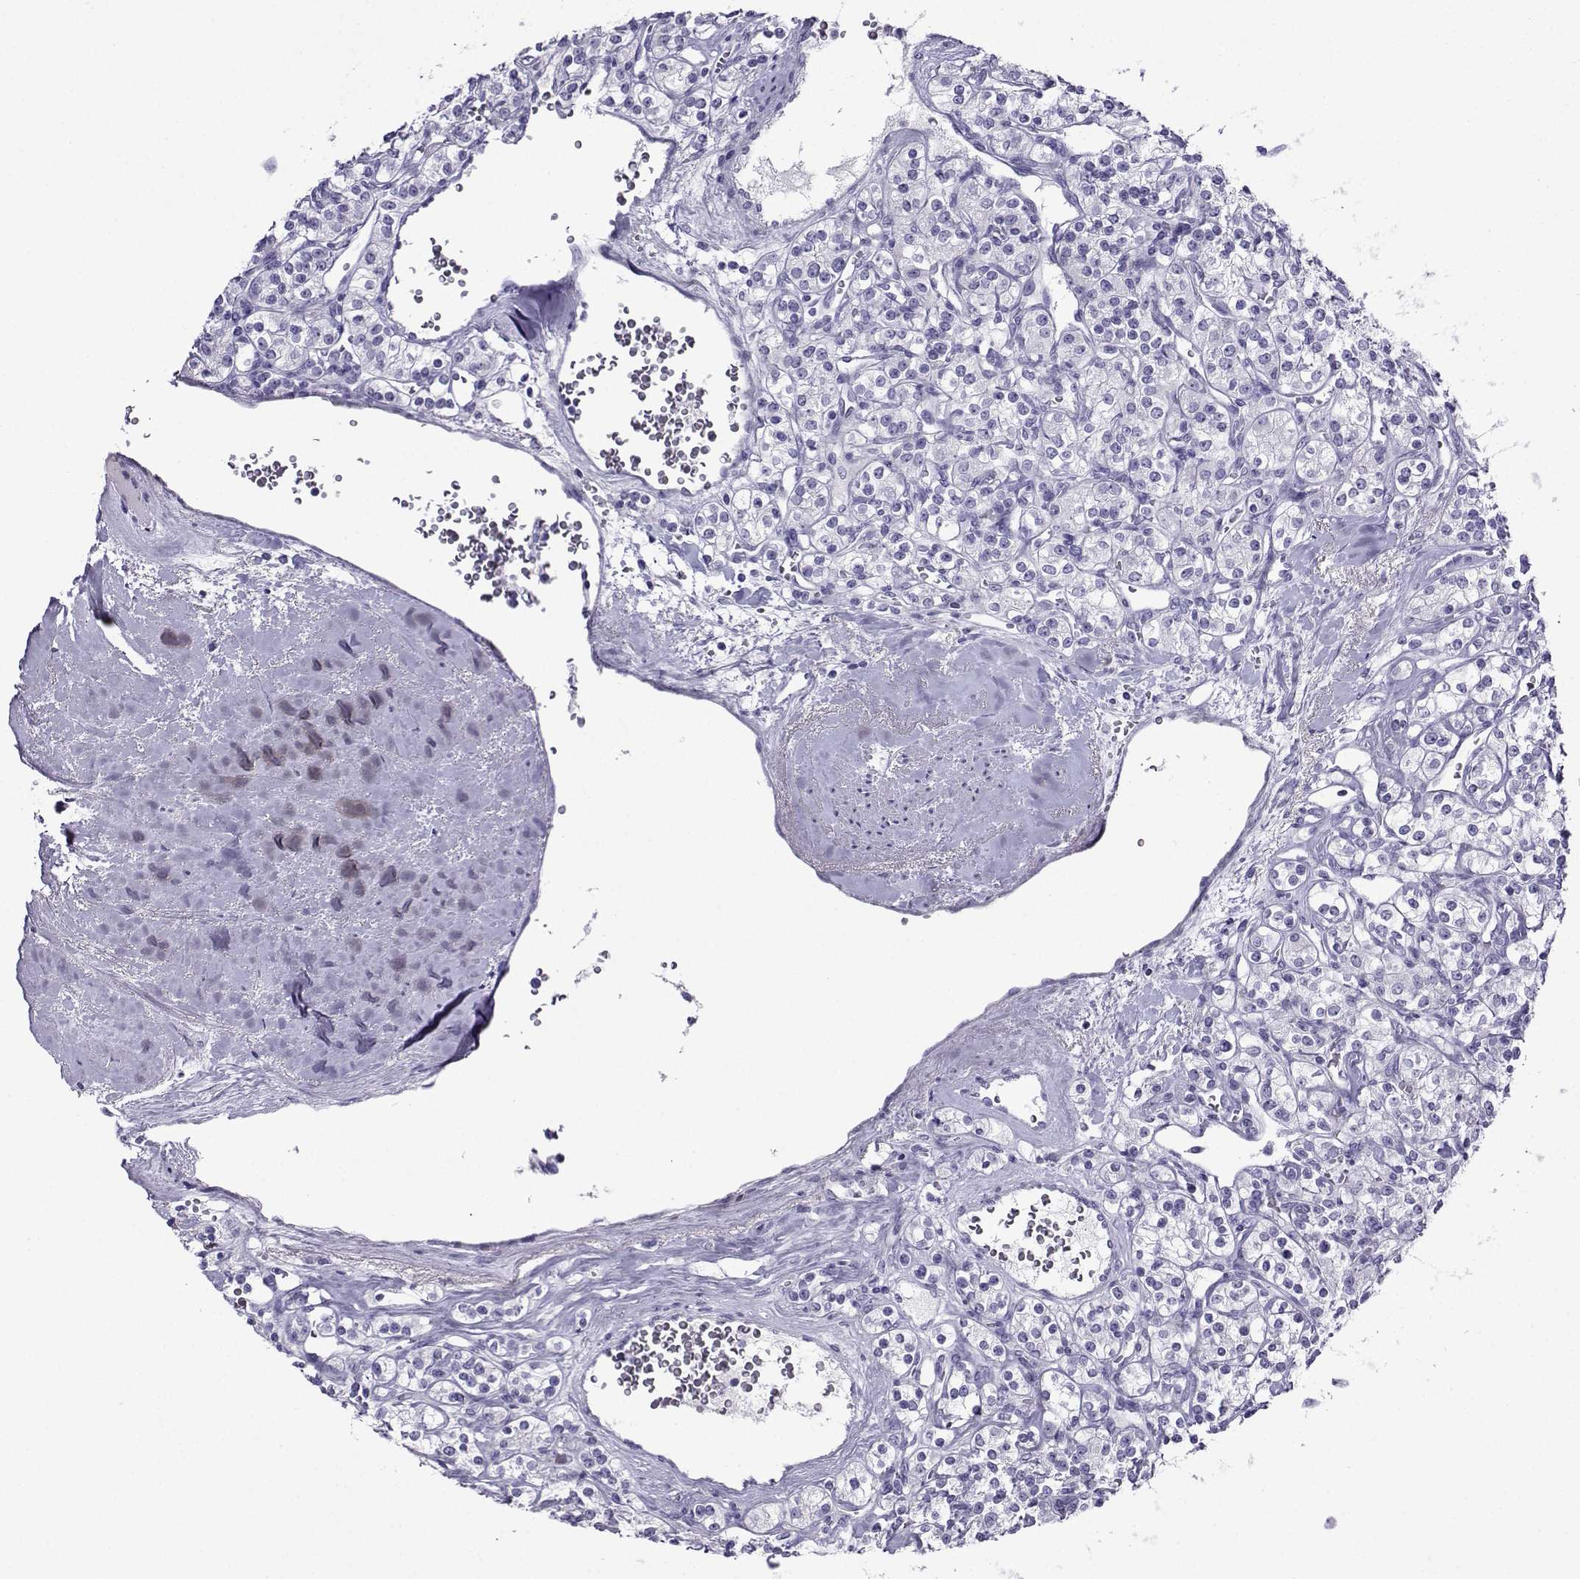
{"staining": {"intensity": "negative", "quantity": "none", "location": "none"}, "tissue": "renal cancer", "cell_type": "Tumor cells", "image_type": "cancer", "snomed": [{"axis": "morphology", "description": "Adenocarcinoma, NOS"}, {"axis": "topography", "description": "Kidney"}], "caption": "DAB immunohistochemical staining of renal adenocarcinoma reveals no significant expression in tumor cells. Nuclei are stained in blue.", "gene": "CRYBB1", "patient": {"sex": "male", "age": 77}}